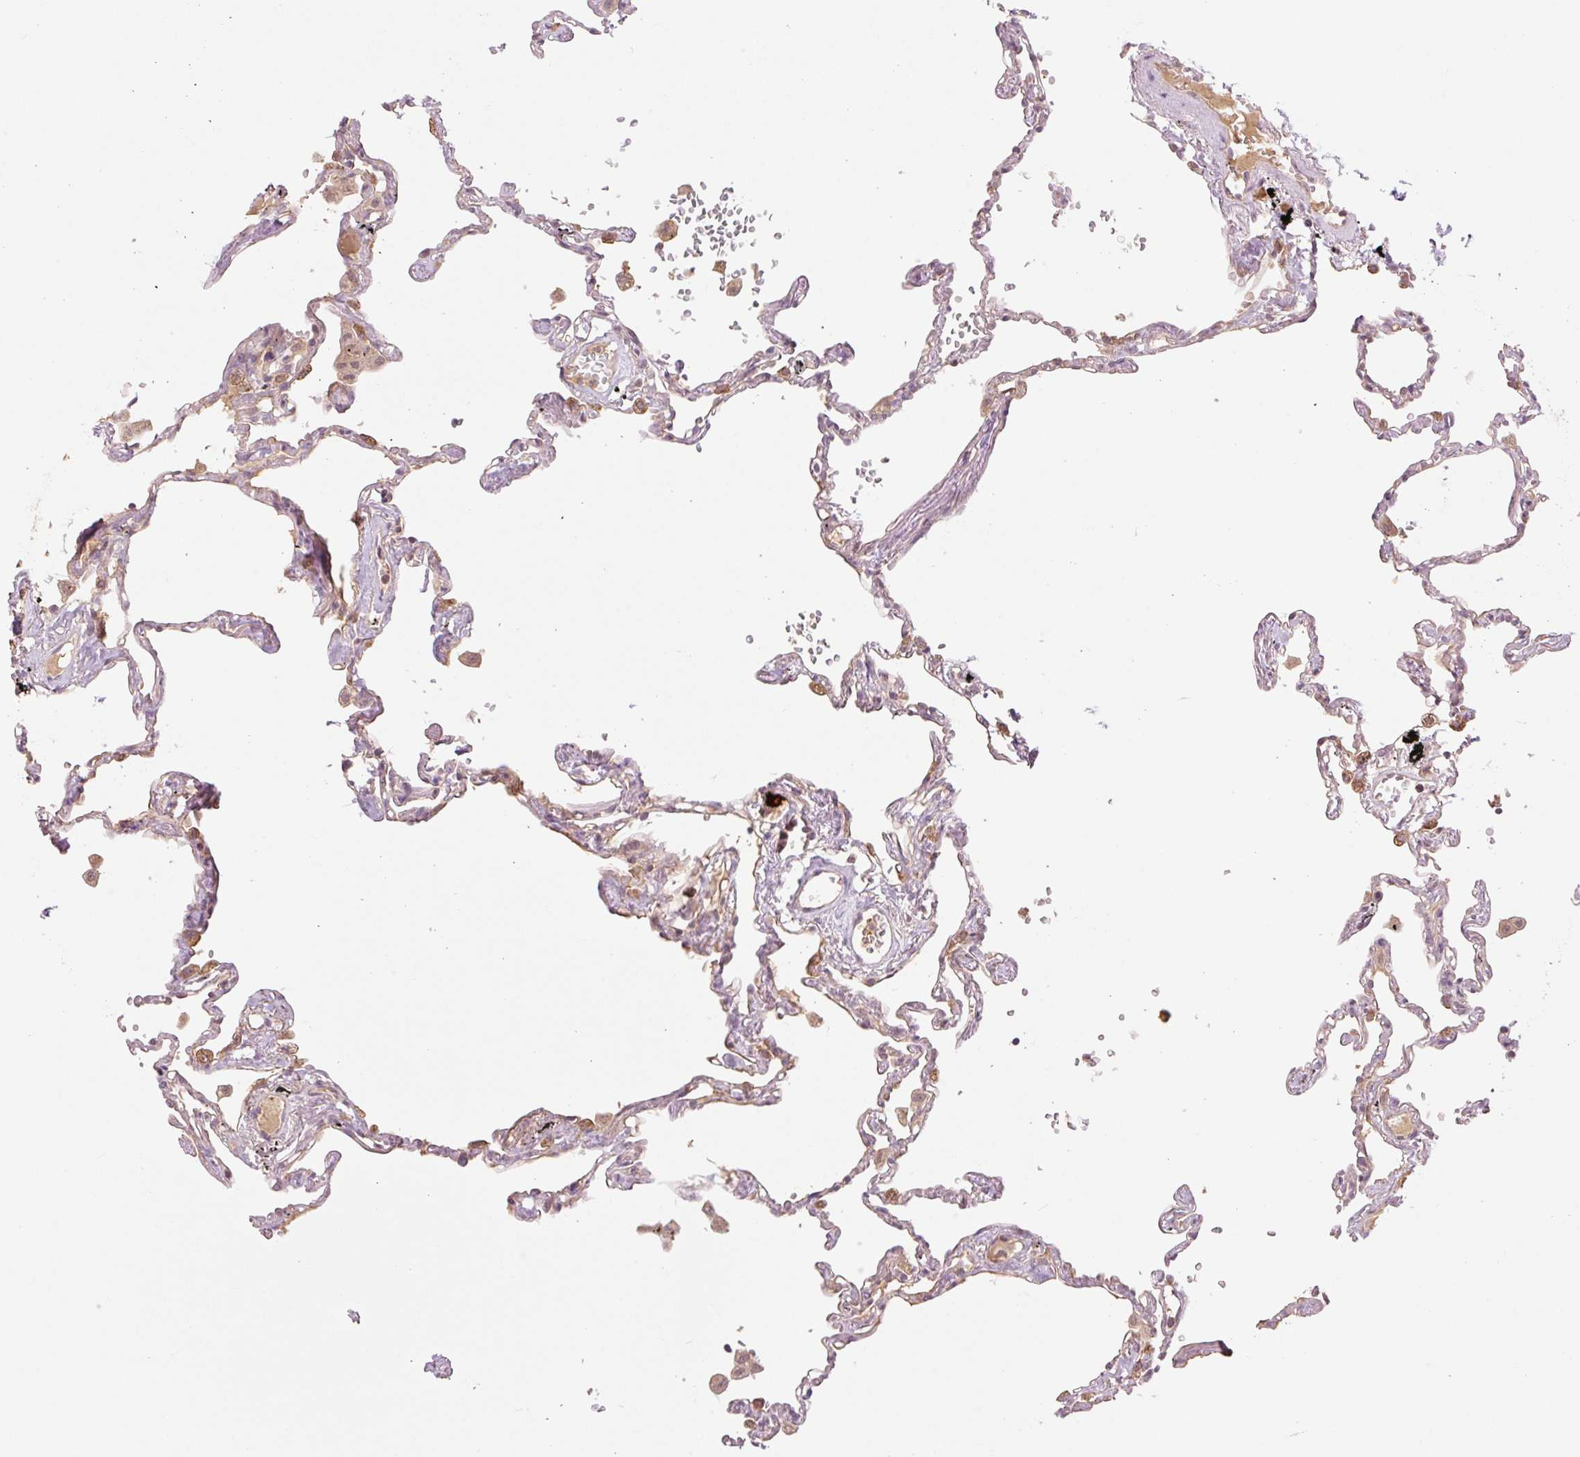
{"staining": {"intensity": "weak", "quantity": "25%-75%", "location": "cytoplasmic/membranous"}, "tissue": "lung", "cell_type": "Alveolar cells", "image_type": "normal", "snomed": [{"axis": "morphology", "description": "Normal tissue, NOS"}, {"axis": "topography", "description": "Lung"}], "caption": "DAB (3,3'-diaminobenzidine) immunohistochemical staining of benign human lung displays weak cytoplasmic/membranous protein staining in approximately 25%-75% of alveolar cells.", "gene": "YJU2B", "patient": {"sex": "female", "age": 67}}